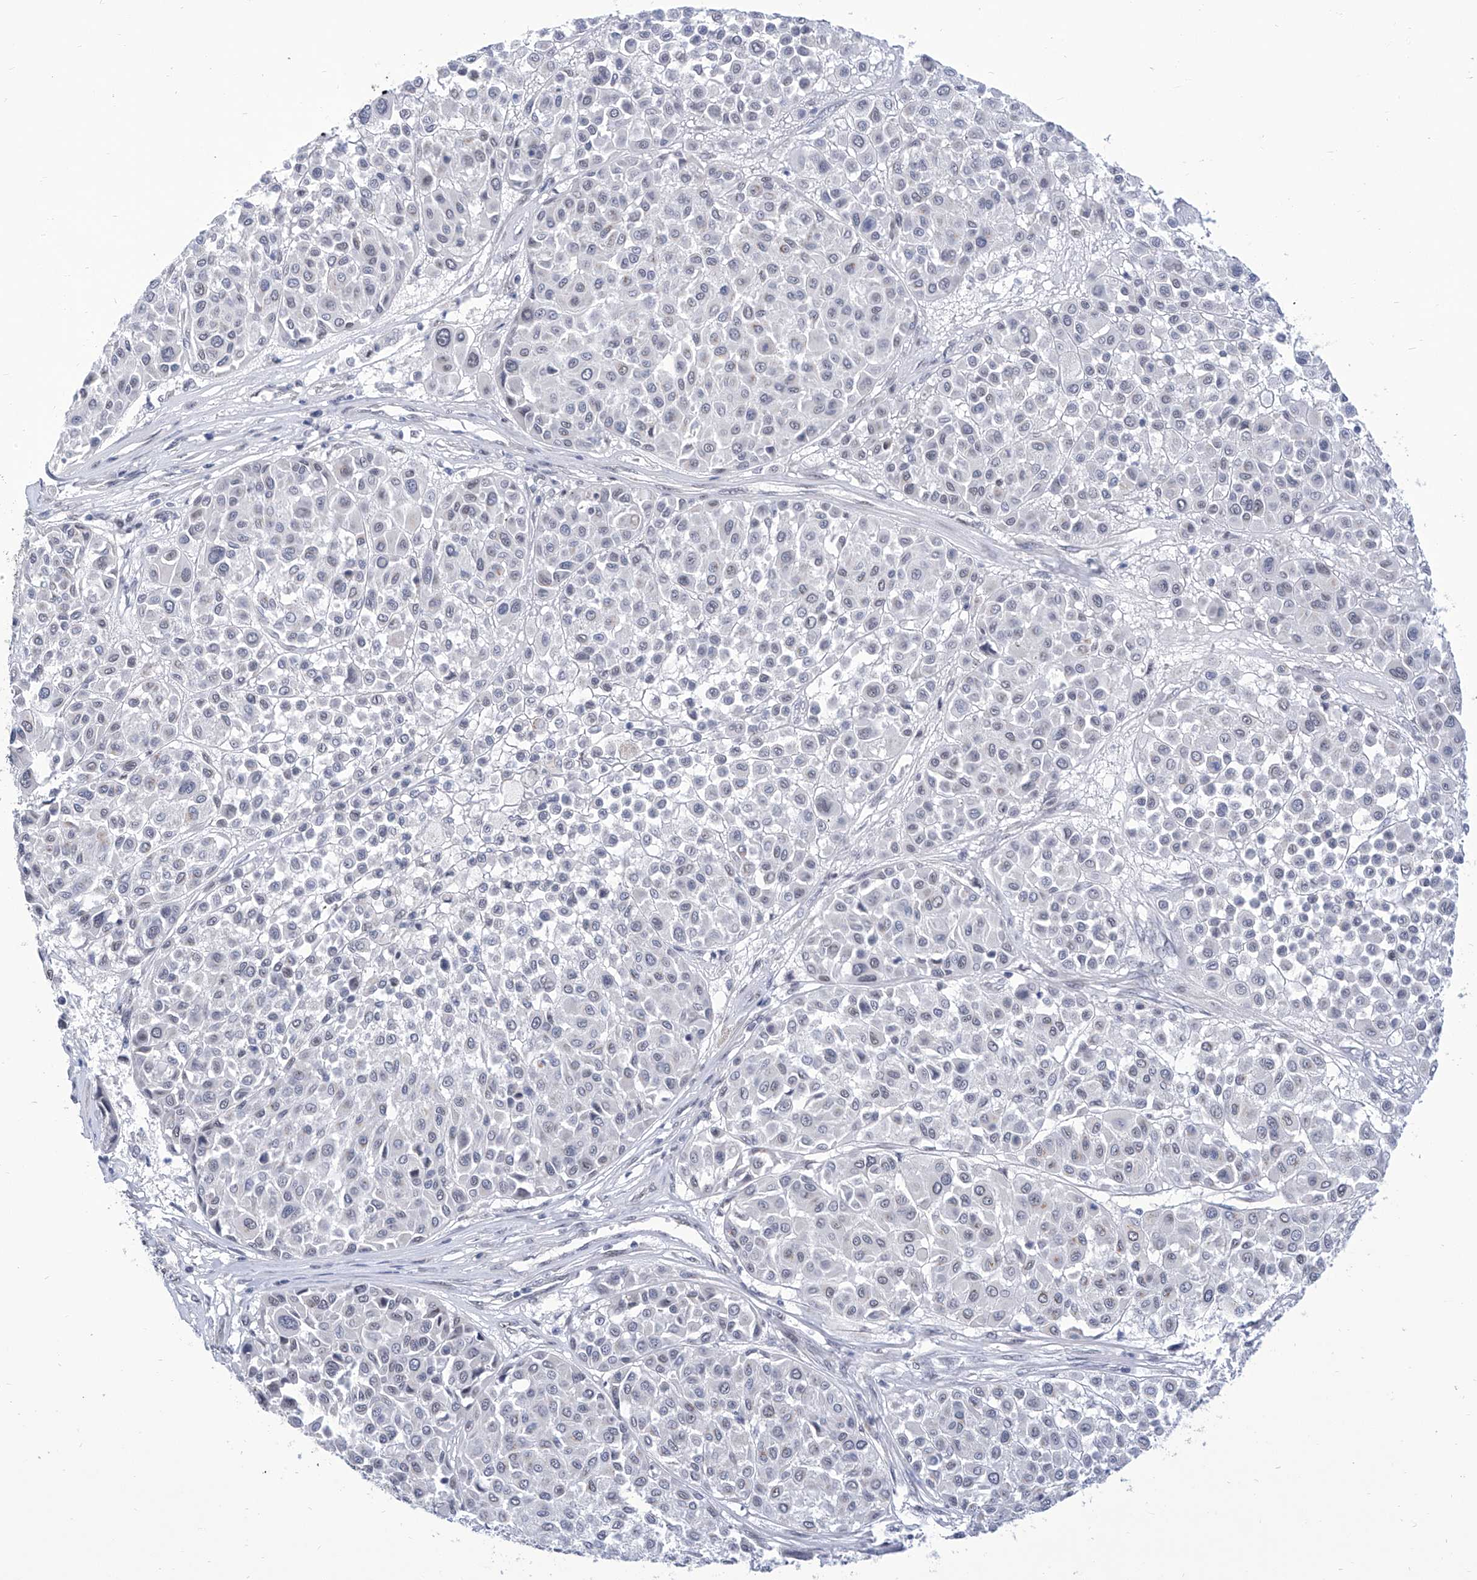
{"staining": {"intensity": "negative", "quantity": "none", "location": "none"}, "tissue": "melanoma", "cell_type": "Tumor cells", "image_type": "cancer", "snomed": [{"axis": "morphology", "description": "Malignant melanoma, Metastatic site"}, {"axis": "topography", "description": "Soft tissue"}], "caption": "Histopathology image shows no significant protein positivity in tumor cells of malignant melanoma (metastatic site).", "gene": "SART1", "patient": {"sex": "male", "age": 41}}